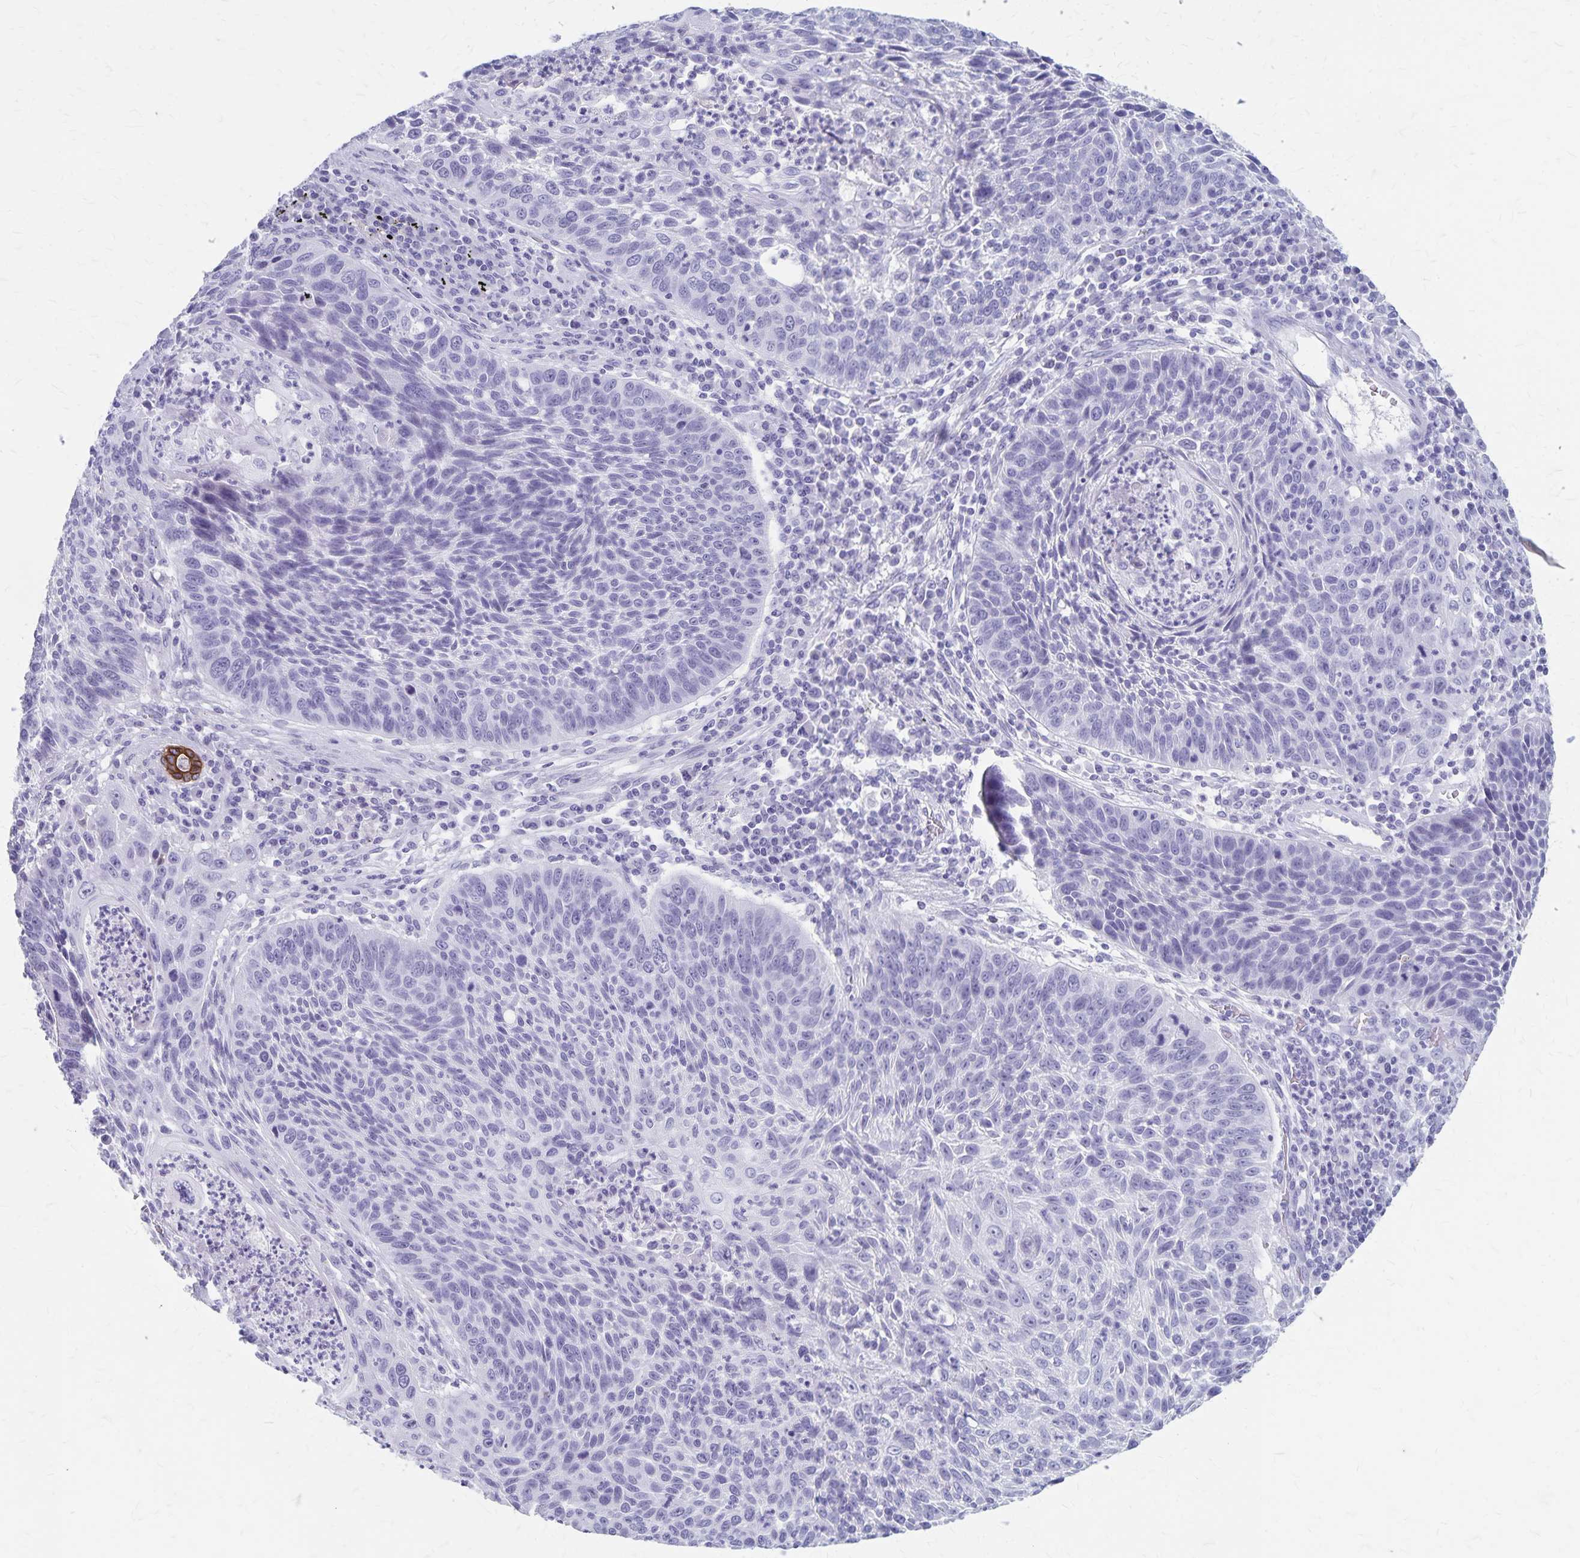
{"staining": {"intensity": "negative", "quantity": "none", "location": "none"}, "tissue": "lung cancer", "cell_type": "Tumor cells", "image_type": "cancer", "snomed": [{"axis": "morphology", "description": "Squamous cell carcinoma, NOS"}, {"axis": "morphology", "description": "Squamous cell carcinoma, metastatic, NOS"}, {"axis": "topography", "description": "Lung"}, {"axis": "topography", "description": "Pleura, NOS"}], "caption": "An immunohistochemistry image of lung cancer is shown. There is no staining in tumor cells of lung cancer.", "gene": "GPBAR1", "patient": {"sex": "male", "age": 72}}